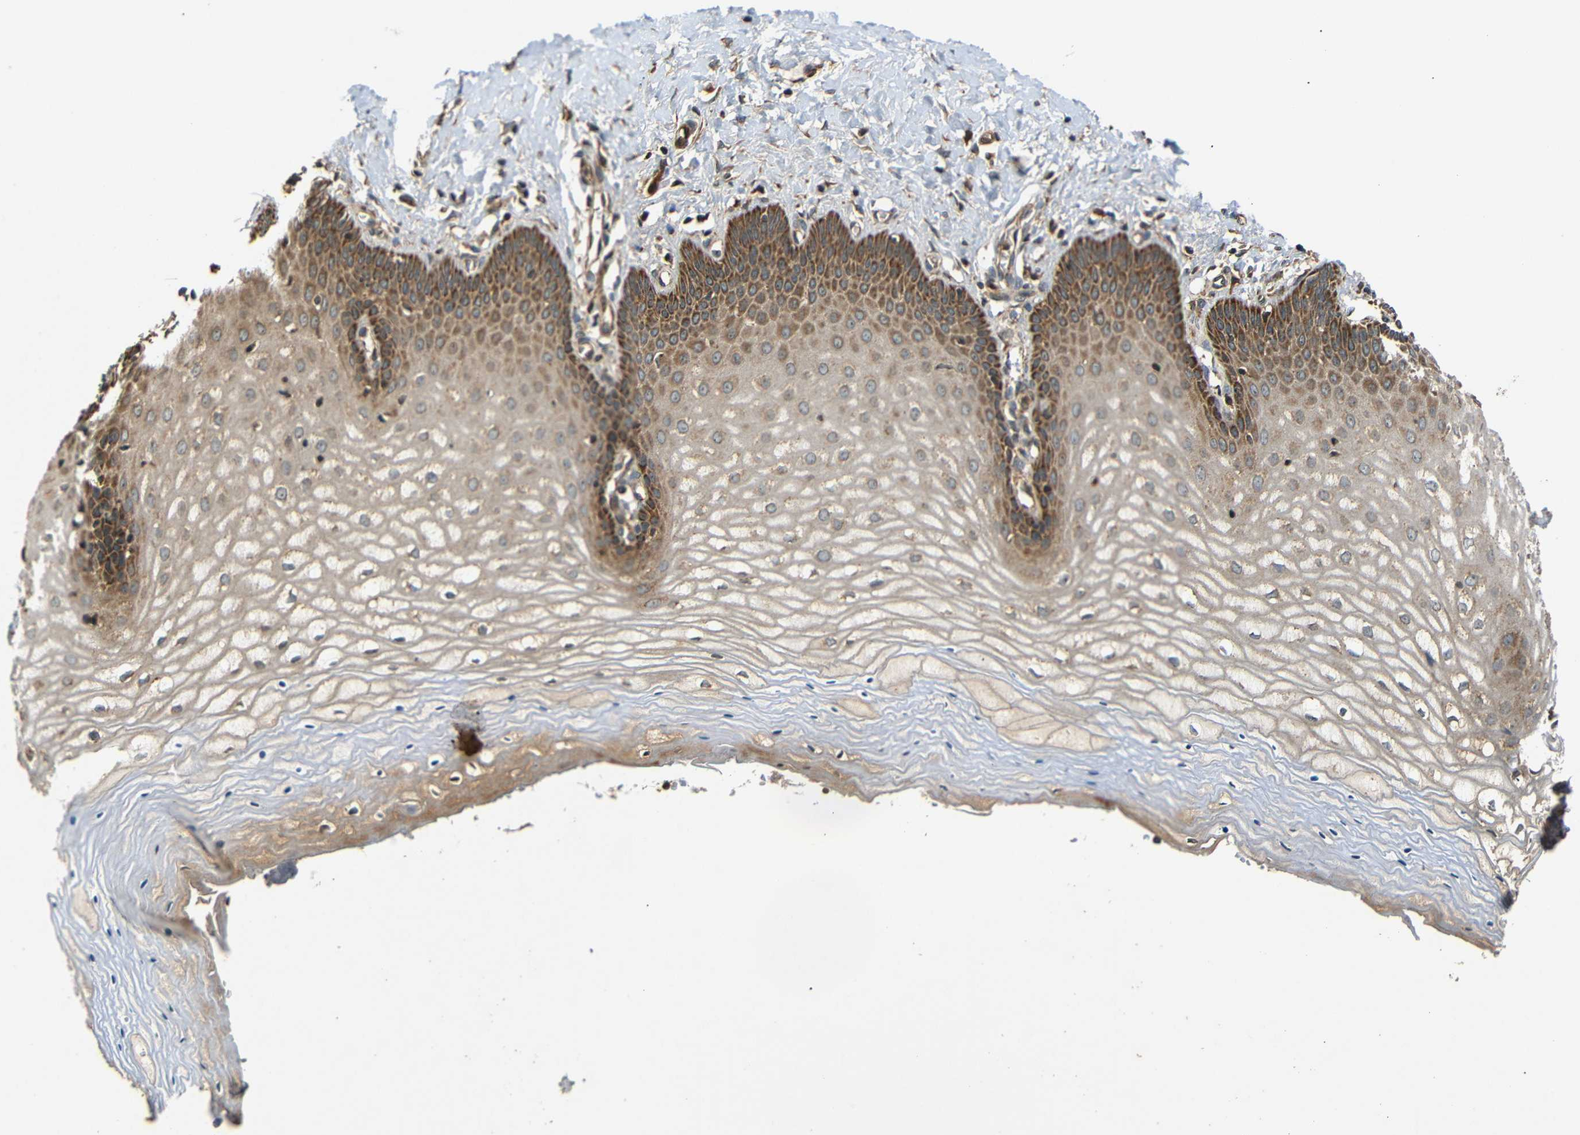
{"staining": {"intensity": "moderate", "quantity": ">75%", "location": "cytoplasmic/membranous"}, "tissue": "cervix", "cell_type": "Glandular cells", "image_type": "normal", "snomed": [{"axis": "morphology", "description": "Normal tissue, NOS"}, {"axis": "topography", "description": "Cervix"}], "caption": "This photomicrograph reveals IHC staining of unremarkable human cervix, with medium moderate cytoplasmic/membranous staining in approximately >75% of glandular cells.", "gene": "TANK", "patient": {"sex": "female", "age": 55}}